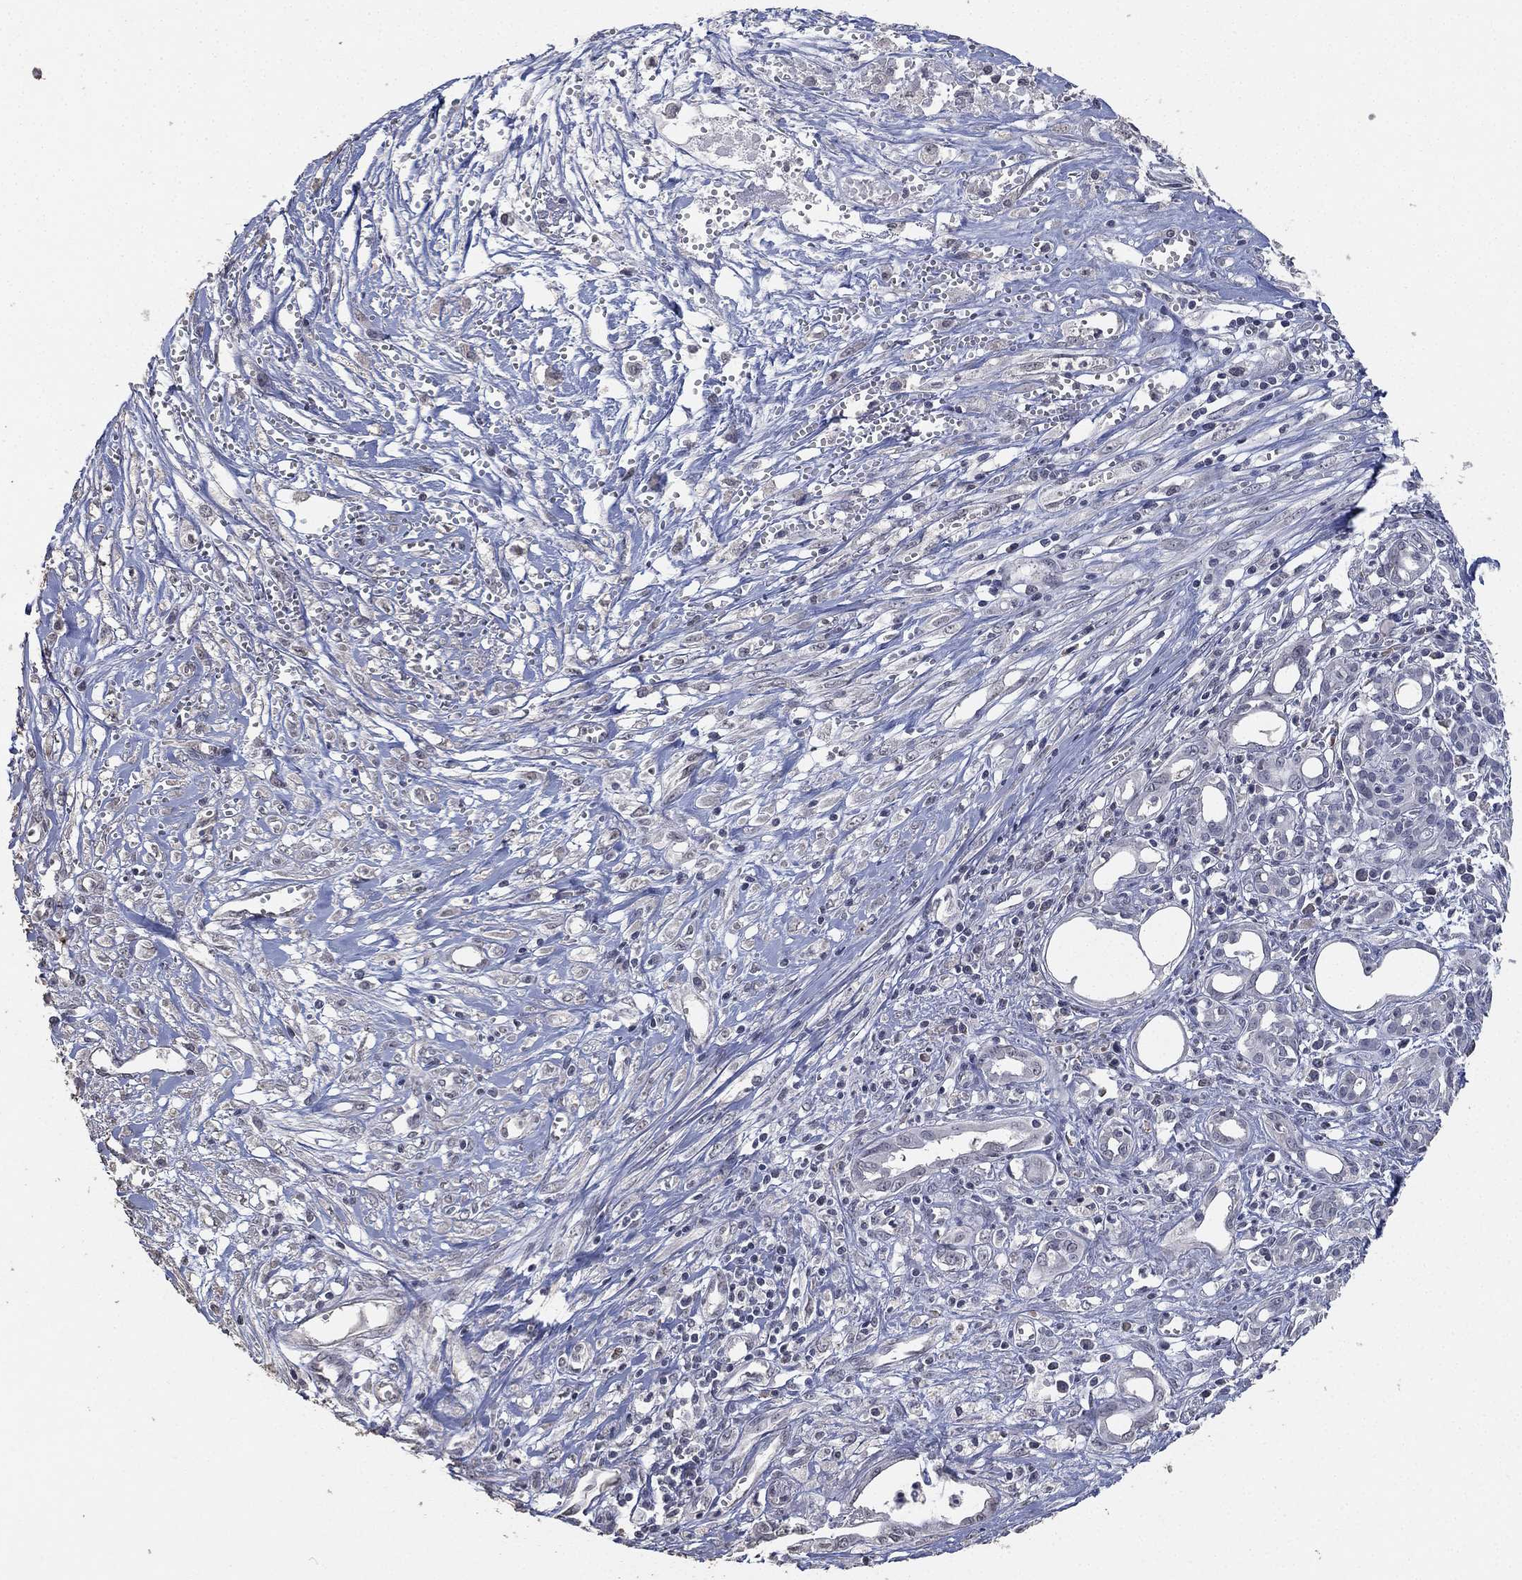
{"staining": {"intensity": "negative", "quantity": "none", "location": "none"}, "tissue": "pancreatic cancer", "cell_type": "Tumor cells", "image_type": "cancer", "snomed": [{"axis": "morphology", "description": "Adenocarcinoma, NOS"}, {"axis": "topography", "description": "Pancreas"}], "caption": "Histopathology image shows no significant protein expression in tumor cells of pancreatic adenocarcinoma.", "gene": "DSG1", "patient": {"sex": "male", "age": 71}}